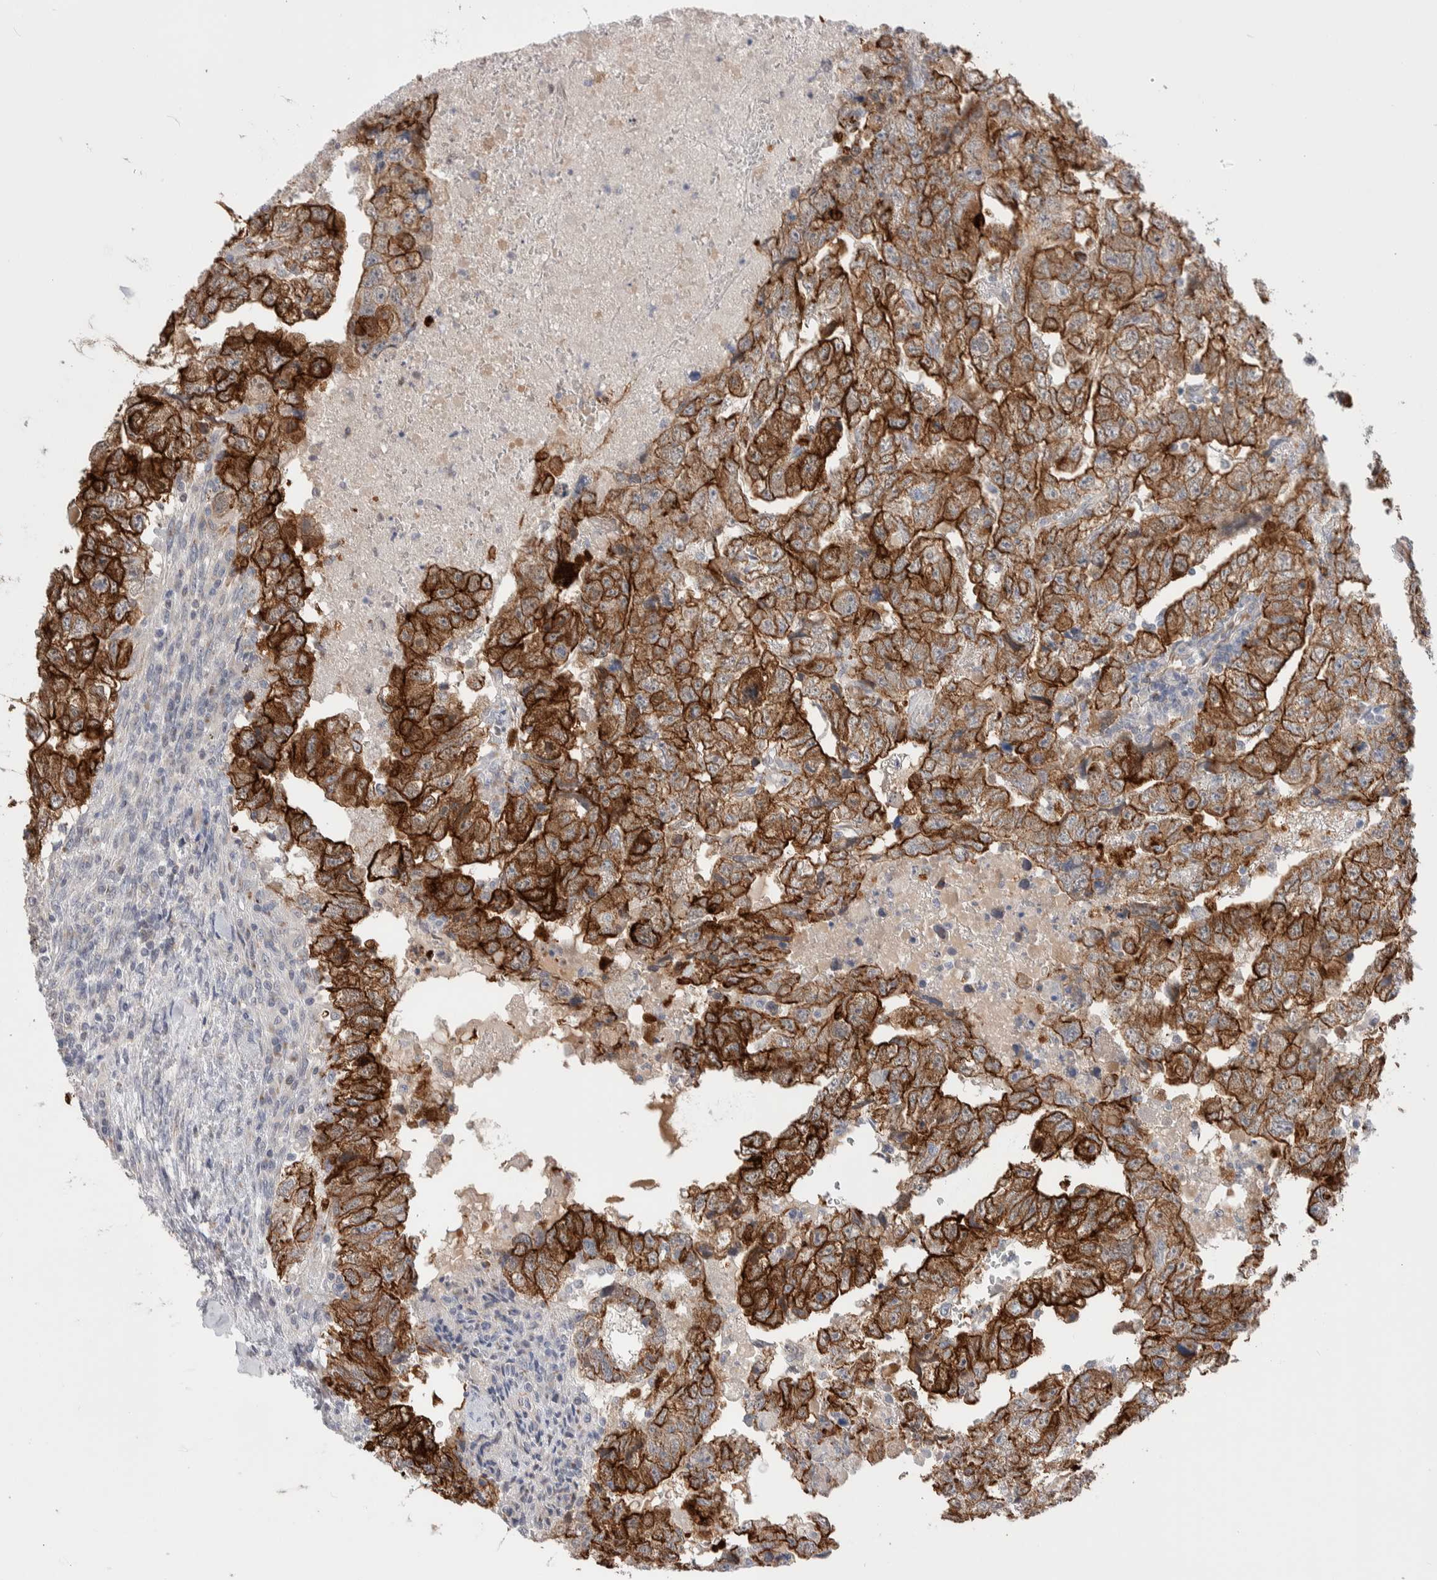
{"staining": {"intensity": "strong", "quantity": ">75%", "location": "cytoplasmic/membranous"}, "tissue": "testis cancer", "cell_type": "Tumor cells", "image_type": "cancer", "snomed": [{"axis": "morphology", "description": "Carcinoma, Embryonal, NOS"}, {"axis": "topography", "description": "Testis"}], "caption": "Testis cancer tissue exhibits strong cytoplasmic/membranous positivity in about >75% of tumor cells", "gene": "C1orf112", "patient": {"sex": "male", "age": 36}}